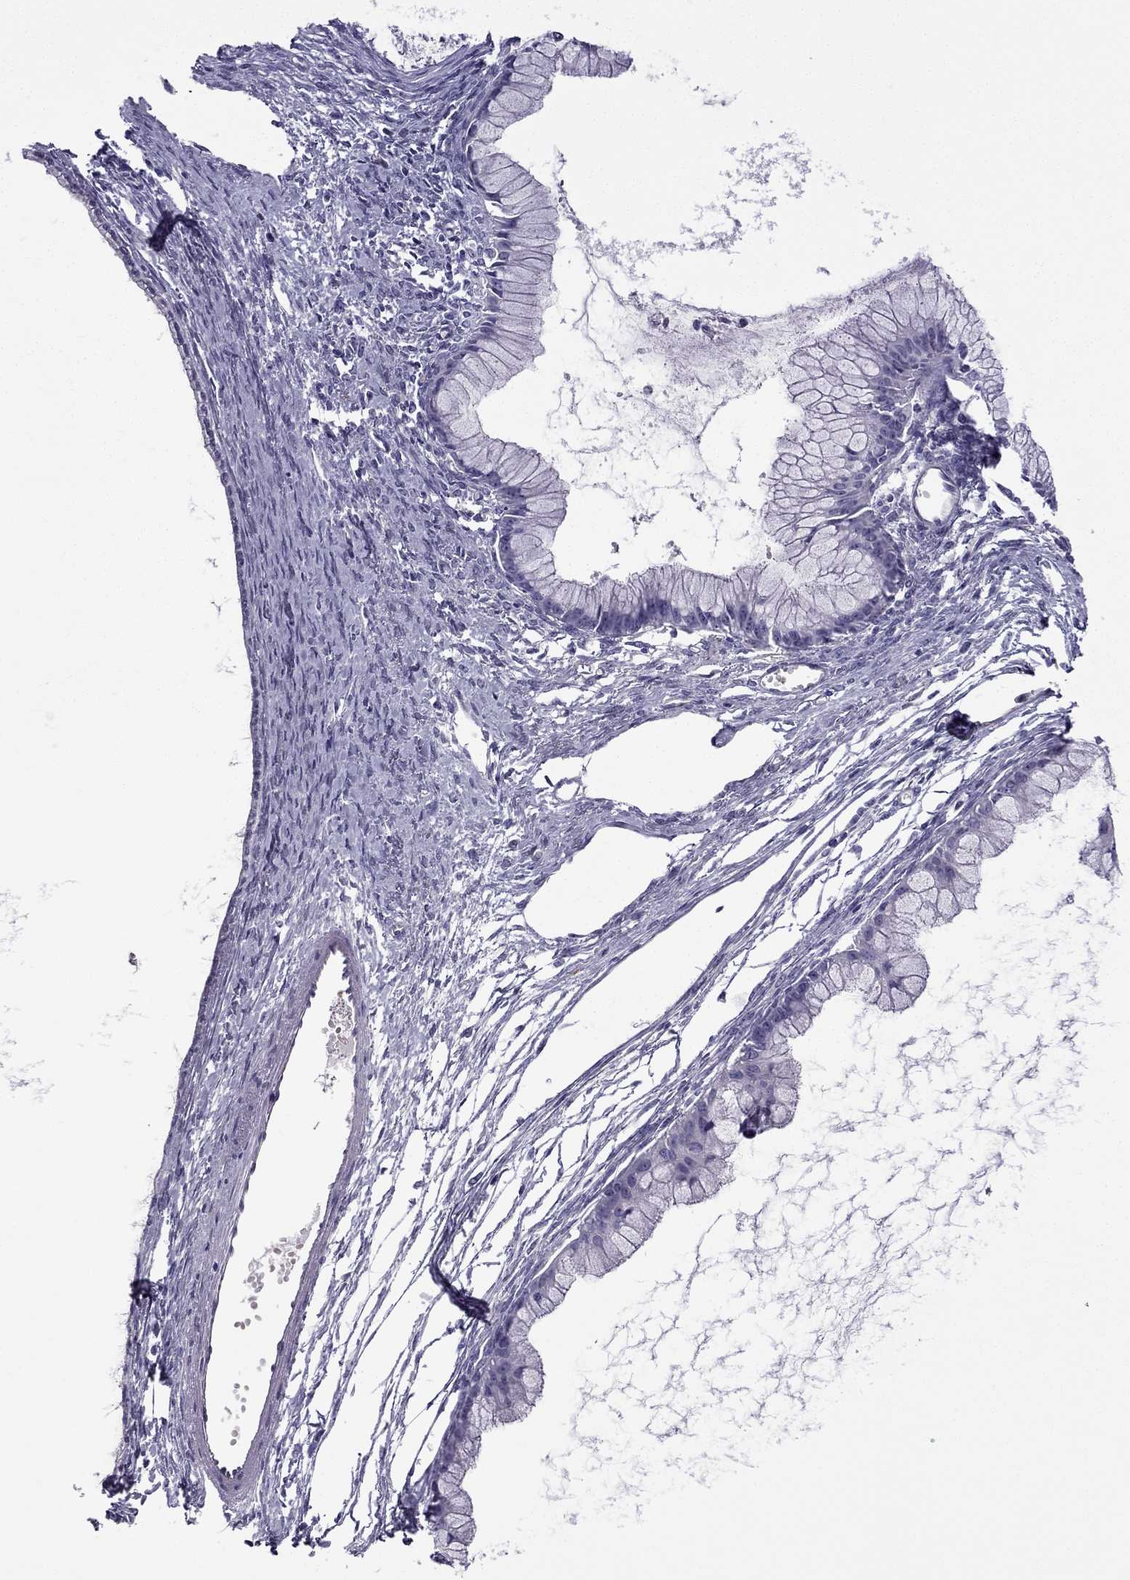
{"staining": {"intensity": "negative", "quantity": "none", "location": "none"}, "tissue": "ovarian cancer", "cell_type": "Tumor cells", "image_type": "cancer", "snomed": [{"axis": "morphology", "description": "Cystadenocarcinoma, mucinous, NOS"}, {"axis": "topography", "description": "Ovary"}], "caption": "Tumor cells are negative for brown protein staining in ovarian mucinous cystadenocarcinoma.", "gene": "STOML3", "patient": {"sex": "female", "age": 41}}